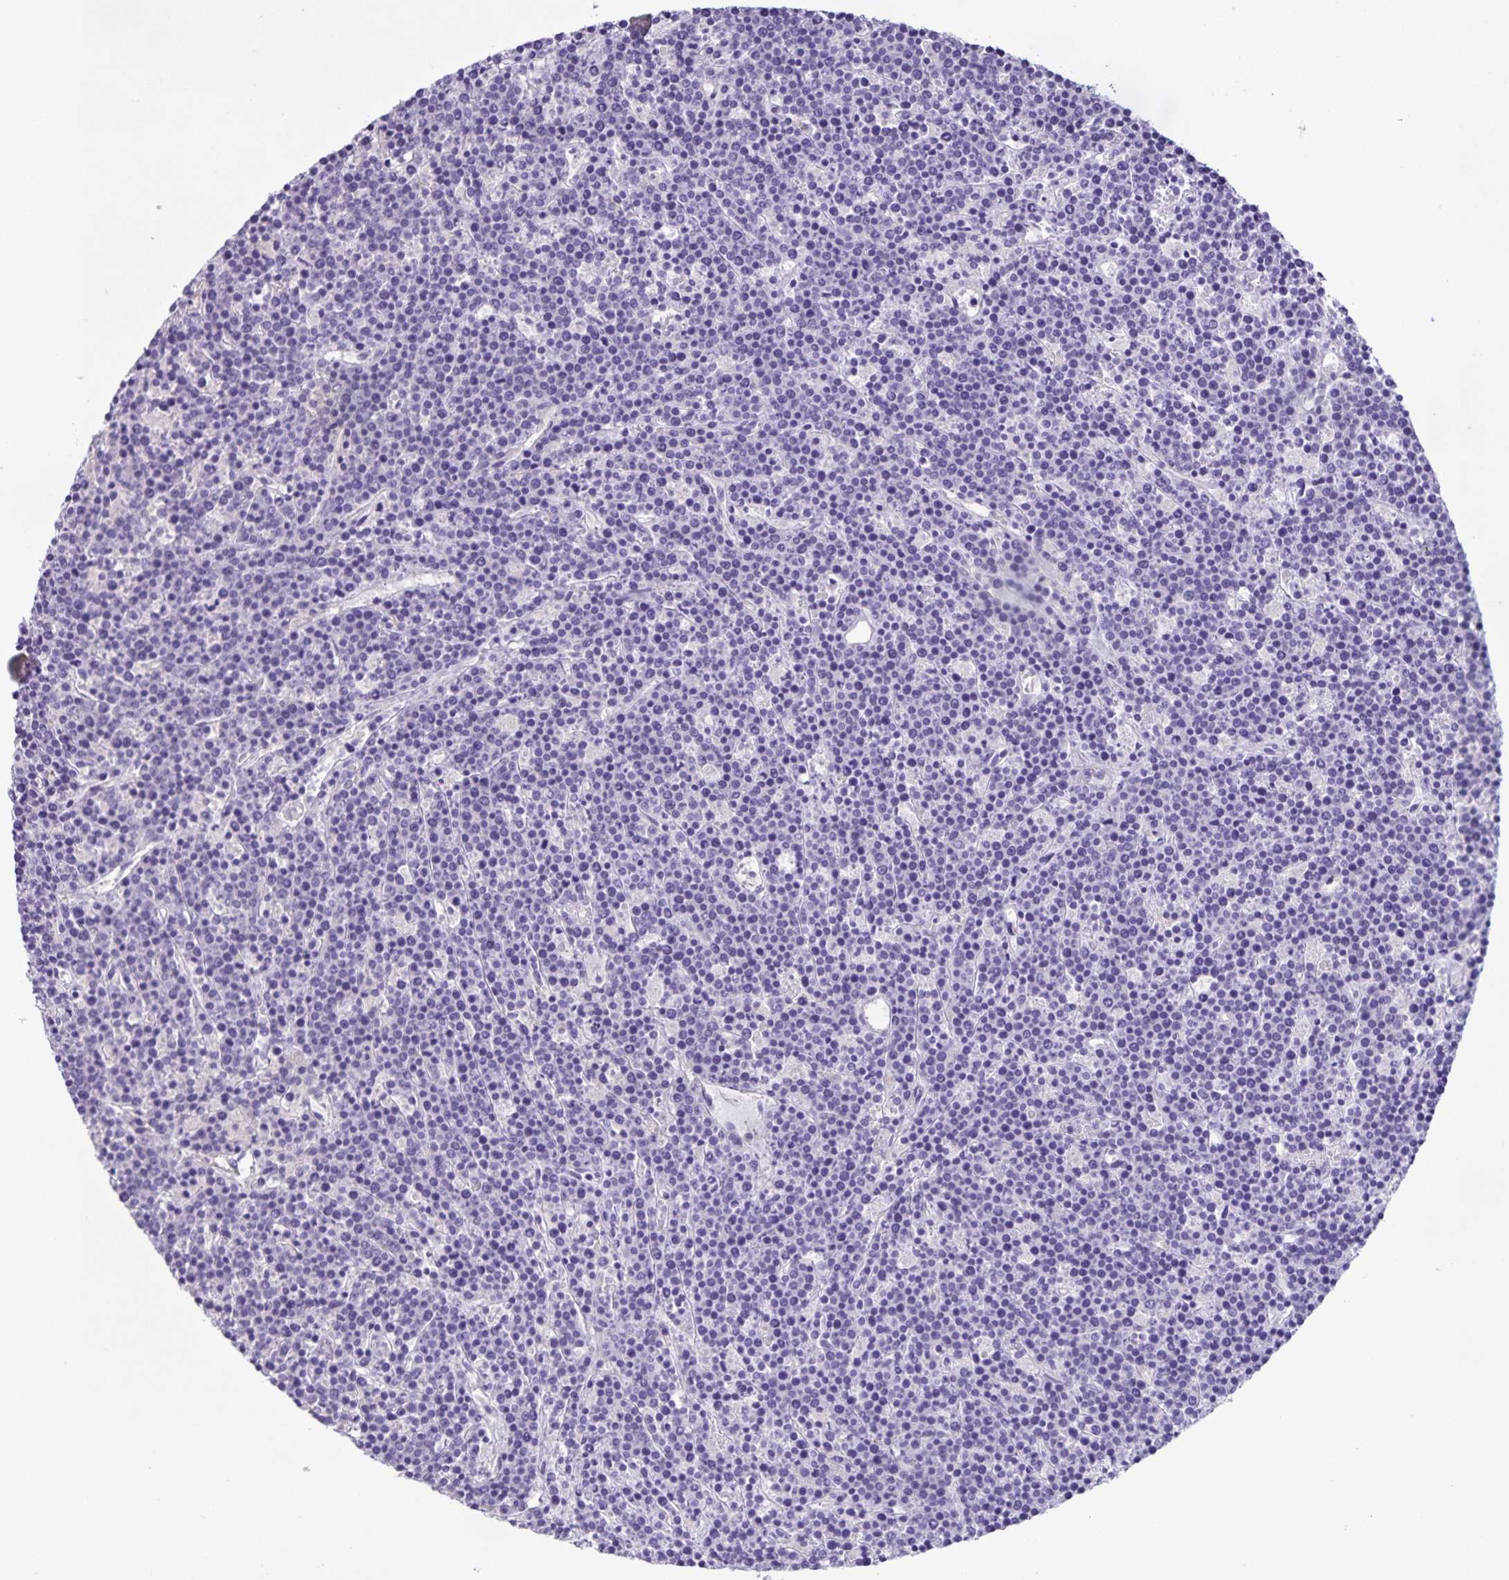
{"staining": {"intensity": "negative", "quantity": "none", "location": "none"}, "tissue": "lymphoma", "cell_type": "Tumor cells", "image_type": "cancer", "snomed": [{"axis": "morphology", "description": "Malignant lymphoma, non-Hodgkin's type, High grade"}, {"axis": "topography", "description": "Ovary"}], "caption": "A micrograph of human high-grade malignant lymphoma, non-Hodgkin's type is negative for staining in tumor cells.", "gene": "BOLL", "patient": {"sex": "female", "age": 56}}